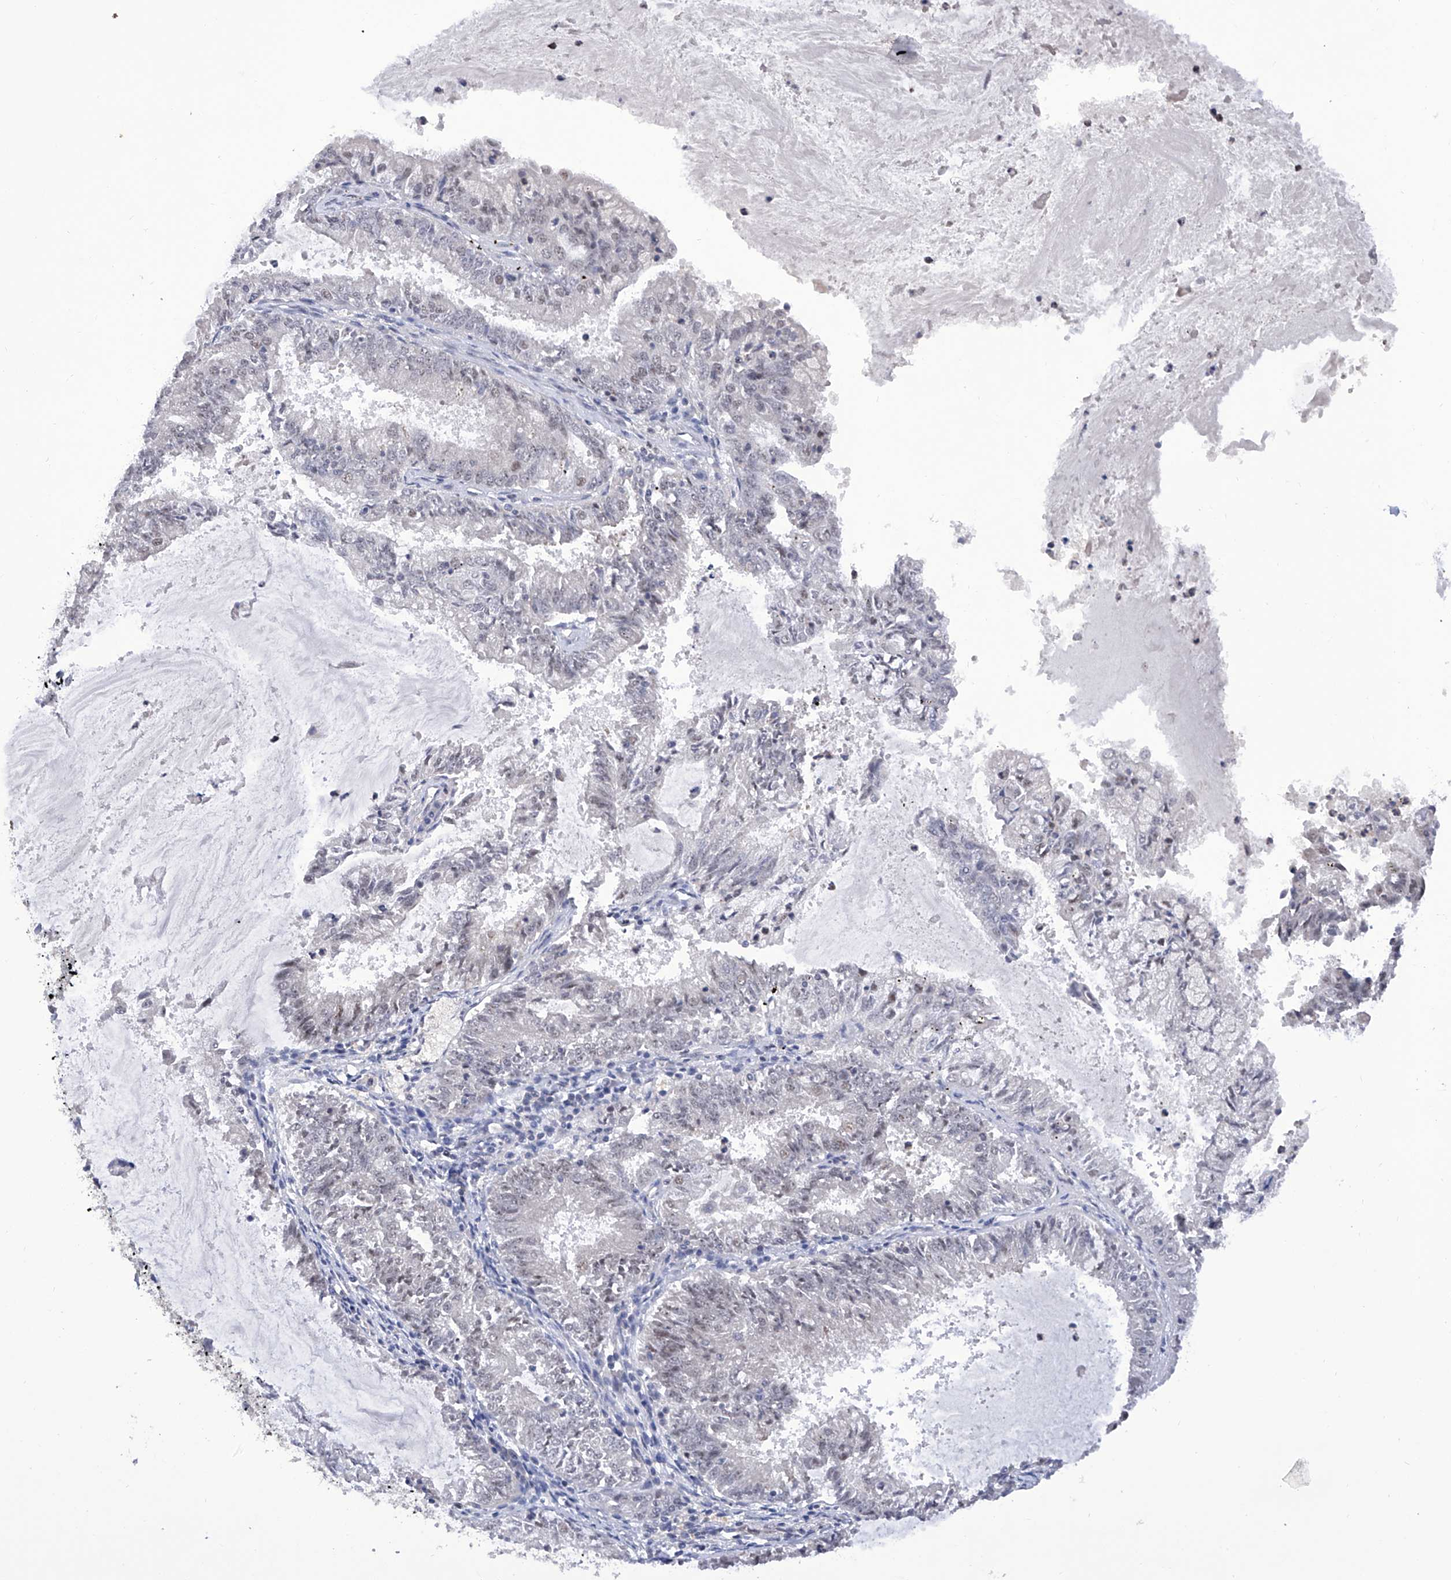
{"staining": {"intensity": "negative", "quantity": "none", "location": "none"}, "tissue": "endometrial cancer", "cell_type": "Tumor cells", "image_type": "cancer", "snomed": [{"axis": "morphology", "description": "Adenocarcinoma, NOS"}, {"axis": "topography", "description": "Endometrium"}], "caption": "An immunohistochemistry (IHC) photomicrograph of endometrial adenocarcinoma is shown. There is no staining in tumor cells of endometrial adenocarcinoma.", "gene": "RAD54L", "patient": {"sex": "female", "age": 57}}